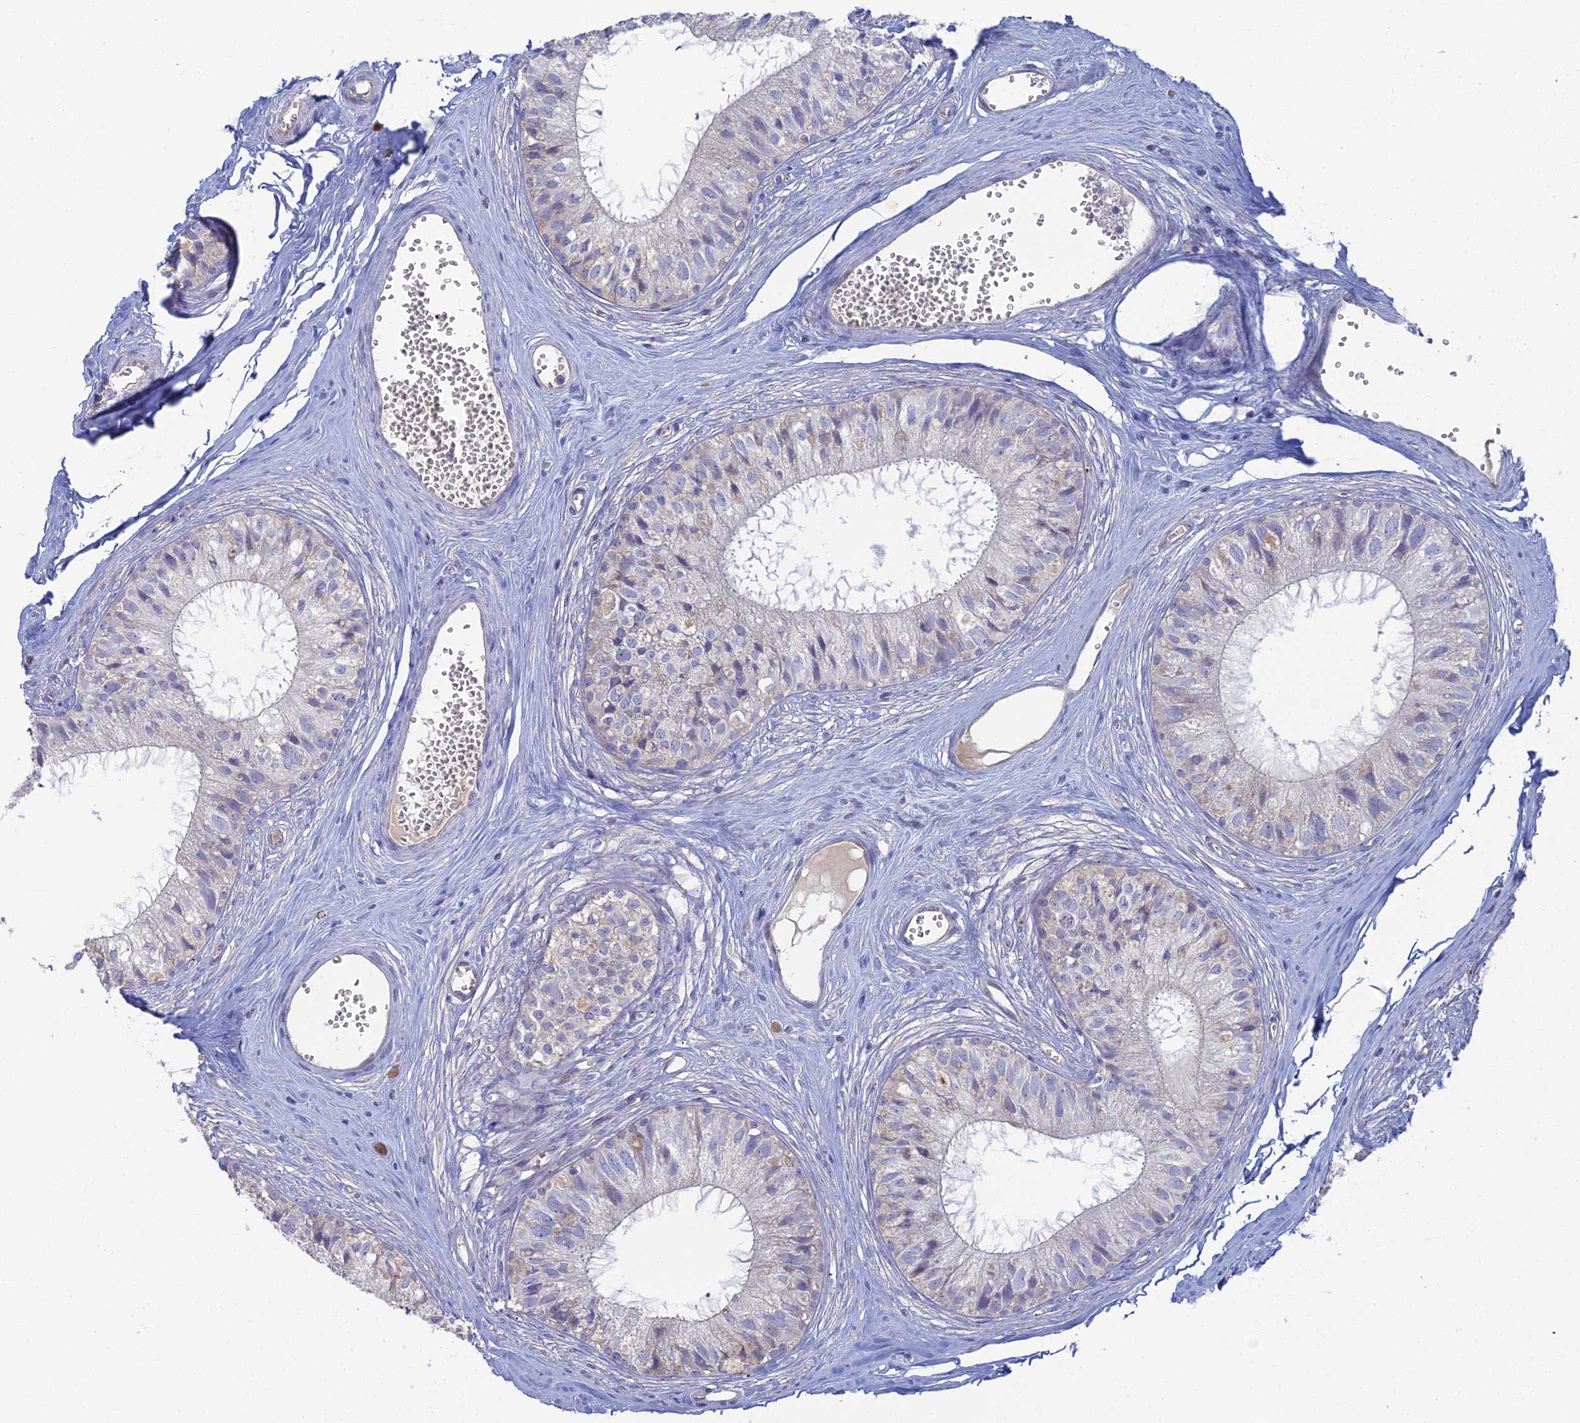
{"staining": {"intensity": "negative", "quantity": "none", "location": "none"}, "tissue": "epididymis", "cell_type": "Glandular cells", "image_type": "normal", "snomed": [{"axis": "morphology", "description": "Normal tissue, NOS"}, {"axis": "topography", "description": "Epididymis"}], "caption": "IHC photomicrograph of normal epididymis: human epididymis stained with DAB reveals no significant protein expression in glandular cells. (DAB immunohistochemistry with hematoxylin counter stain).", "gene": "ARL16", "patient": {"sex": "male", "age": 36}}